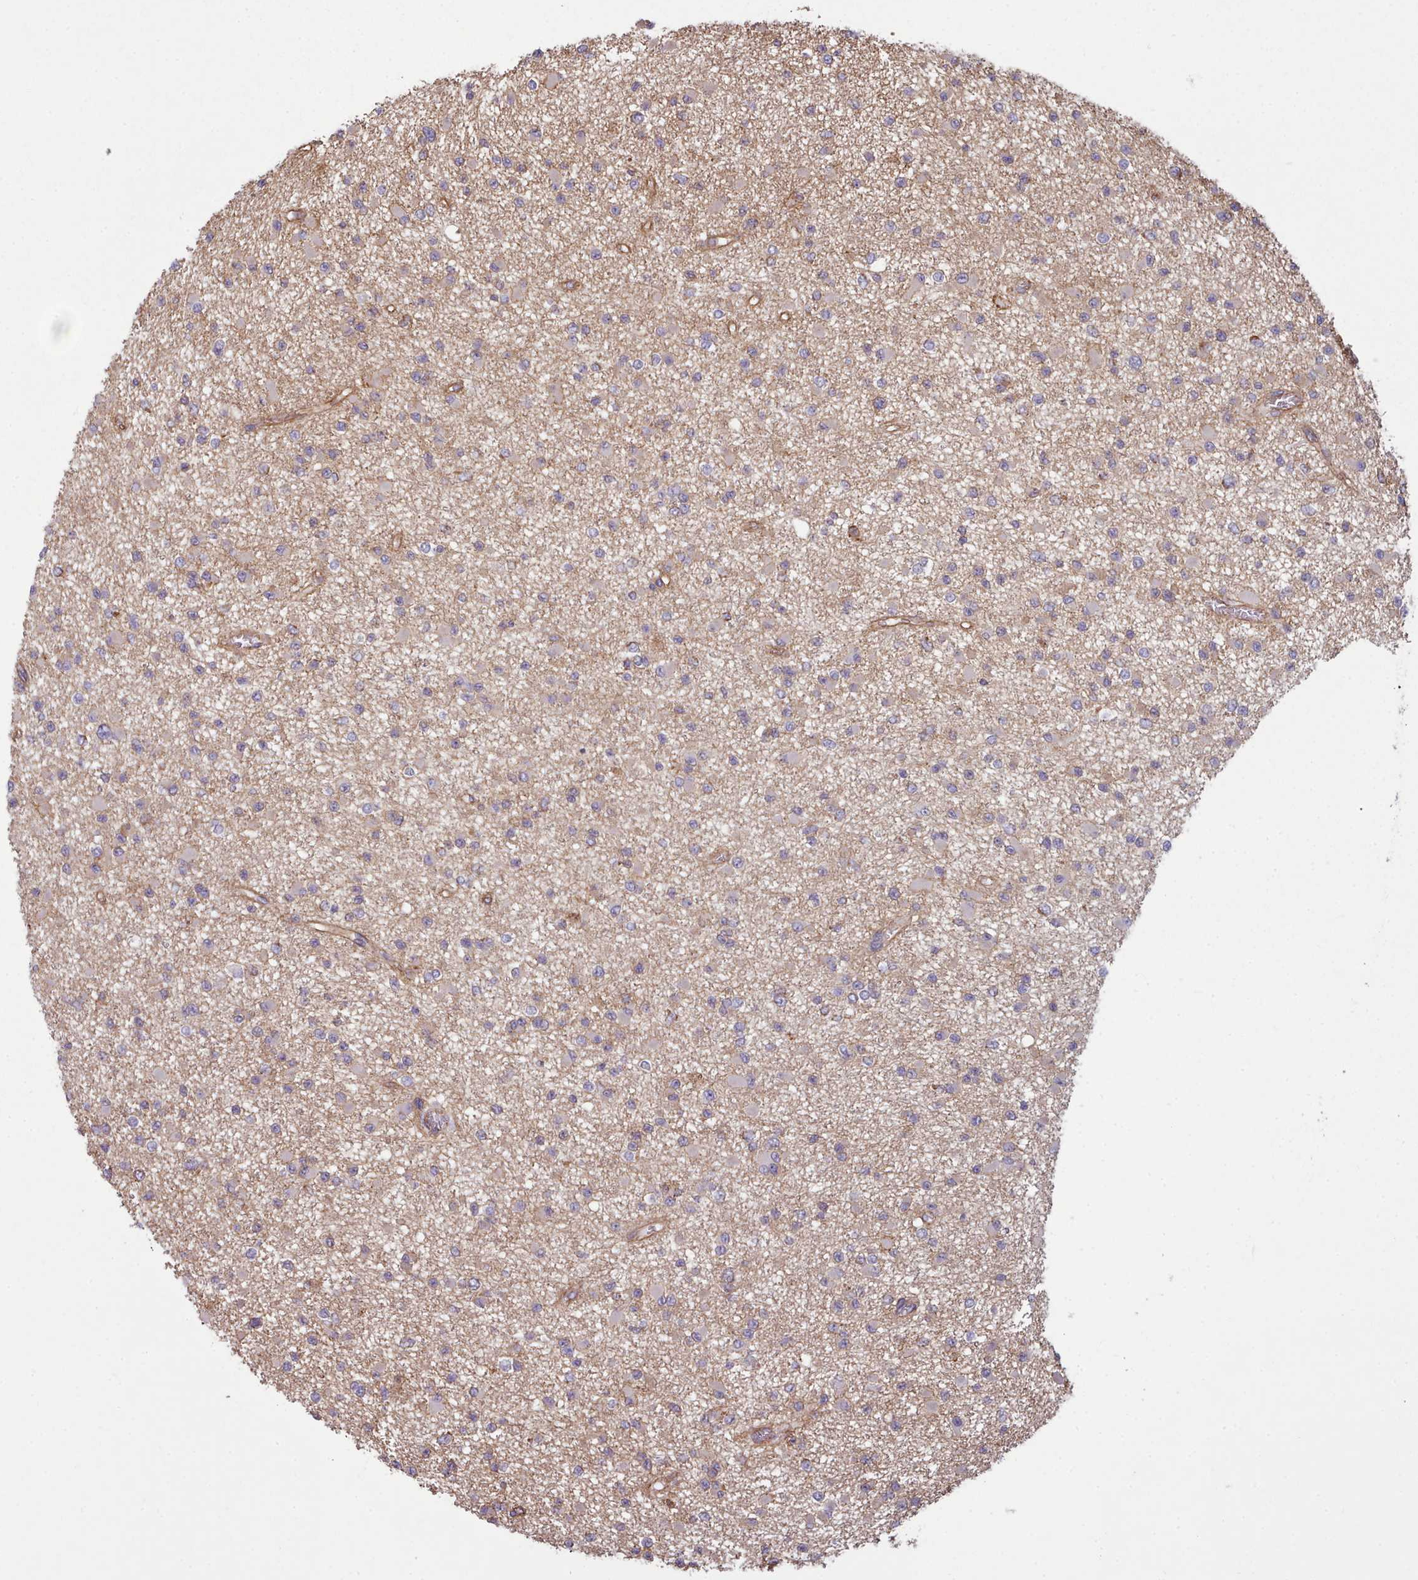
{"staining": {"intensity": "weak", "quantity": "25%-75%", "location": "cytoplasmic/membranous"}, "tissue": "glioma", "cell_type": "Tumor cells", "image_type": "cancer", "snomed": [{"axis": "morphology", "description": "Glioma, malignant, Low grade"}, {"axis": "topography", "description": "Brain"}], "caption": "Human glioma stained with a protein marker demonstrates weak staining in tumor cells.", "gene": "MRPL46", "patient": {"sex": "female", "age": 22}}